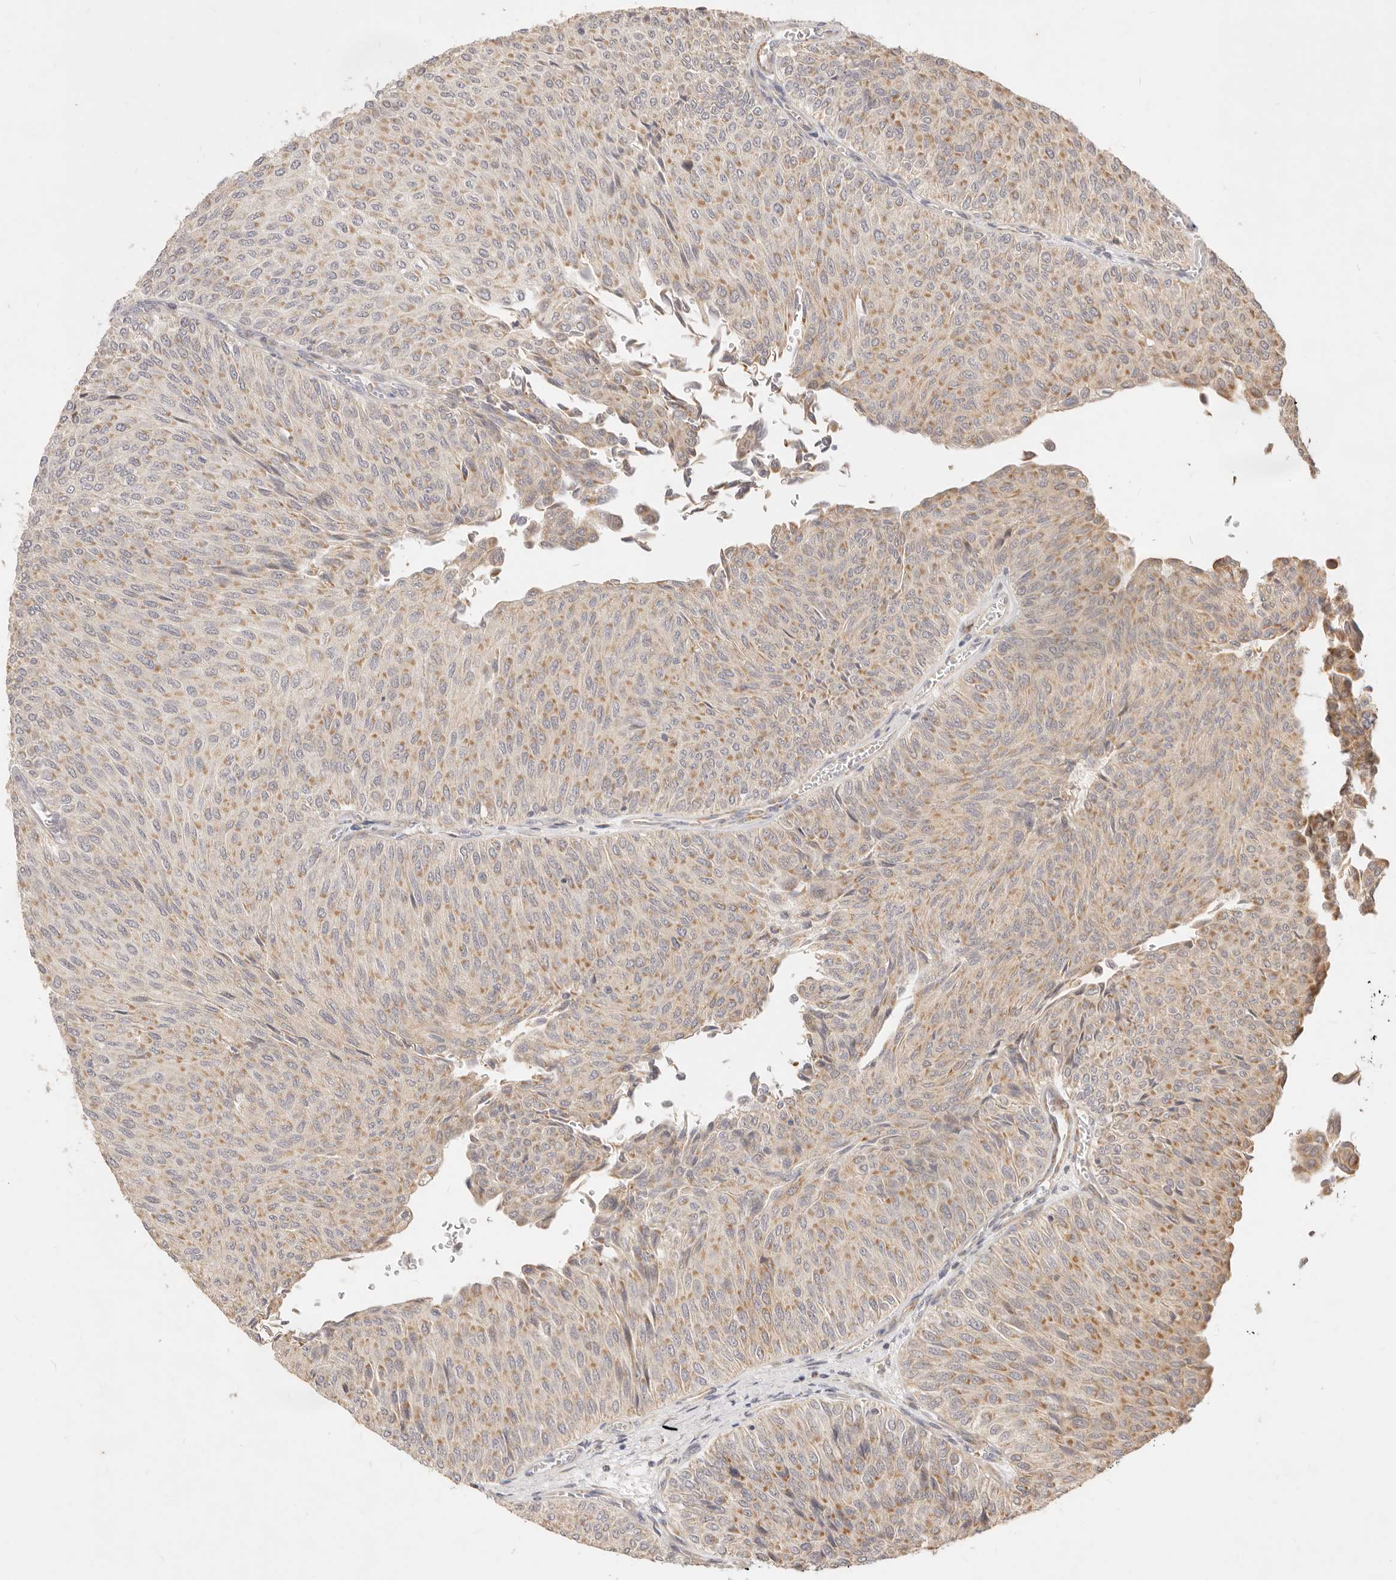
{"staining": {"intensity": "moderate", "quantity": "25%-75%", "location": "cytoplasmic/membranous"}, "tissue": "urothelial cancer", "cell_type": "Tumor cells", "image_type": "cancer", "snomed": [{"axis": "morphology", "description": "Urothelial carcinoma, Low grade"}, {"axis": "topography", "description": "Urinary bladder"}], "caption": "A high-resolution photomicrograph shows immunohistochemistry staining of low-grade urothelial carcinoma, which shows moderate cytoplasmic/membranous positivity in about 25%-75% of tumor cells.", "gene": "RUBCNL", "patient": {"sex": "male", "age": 78}}